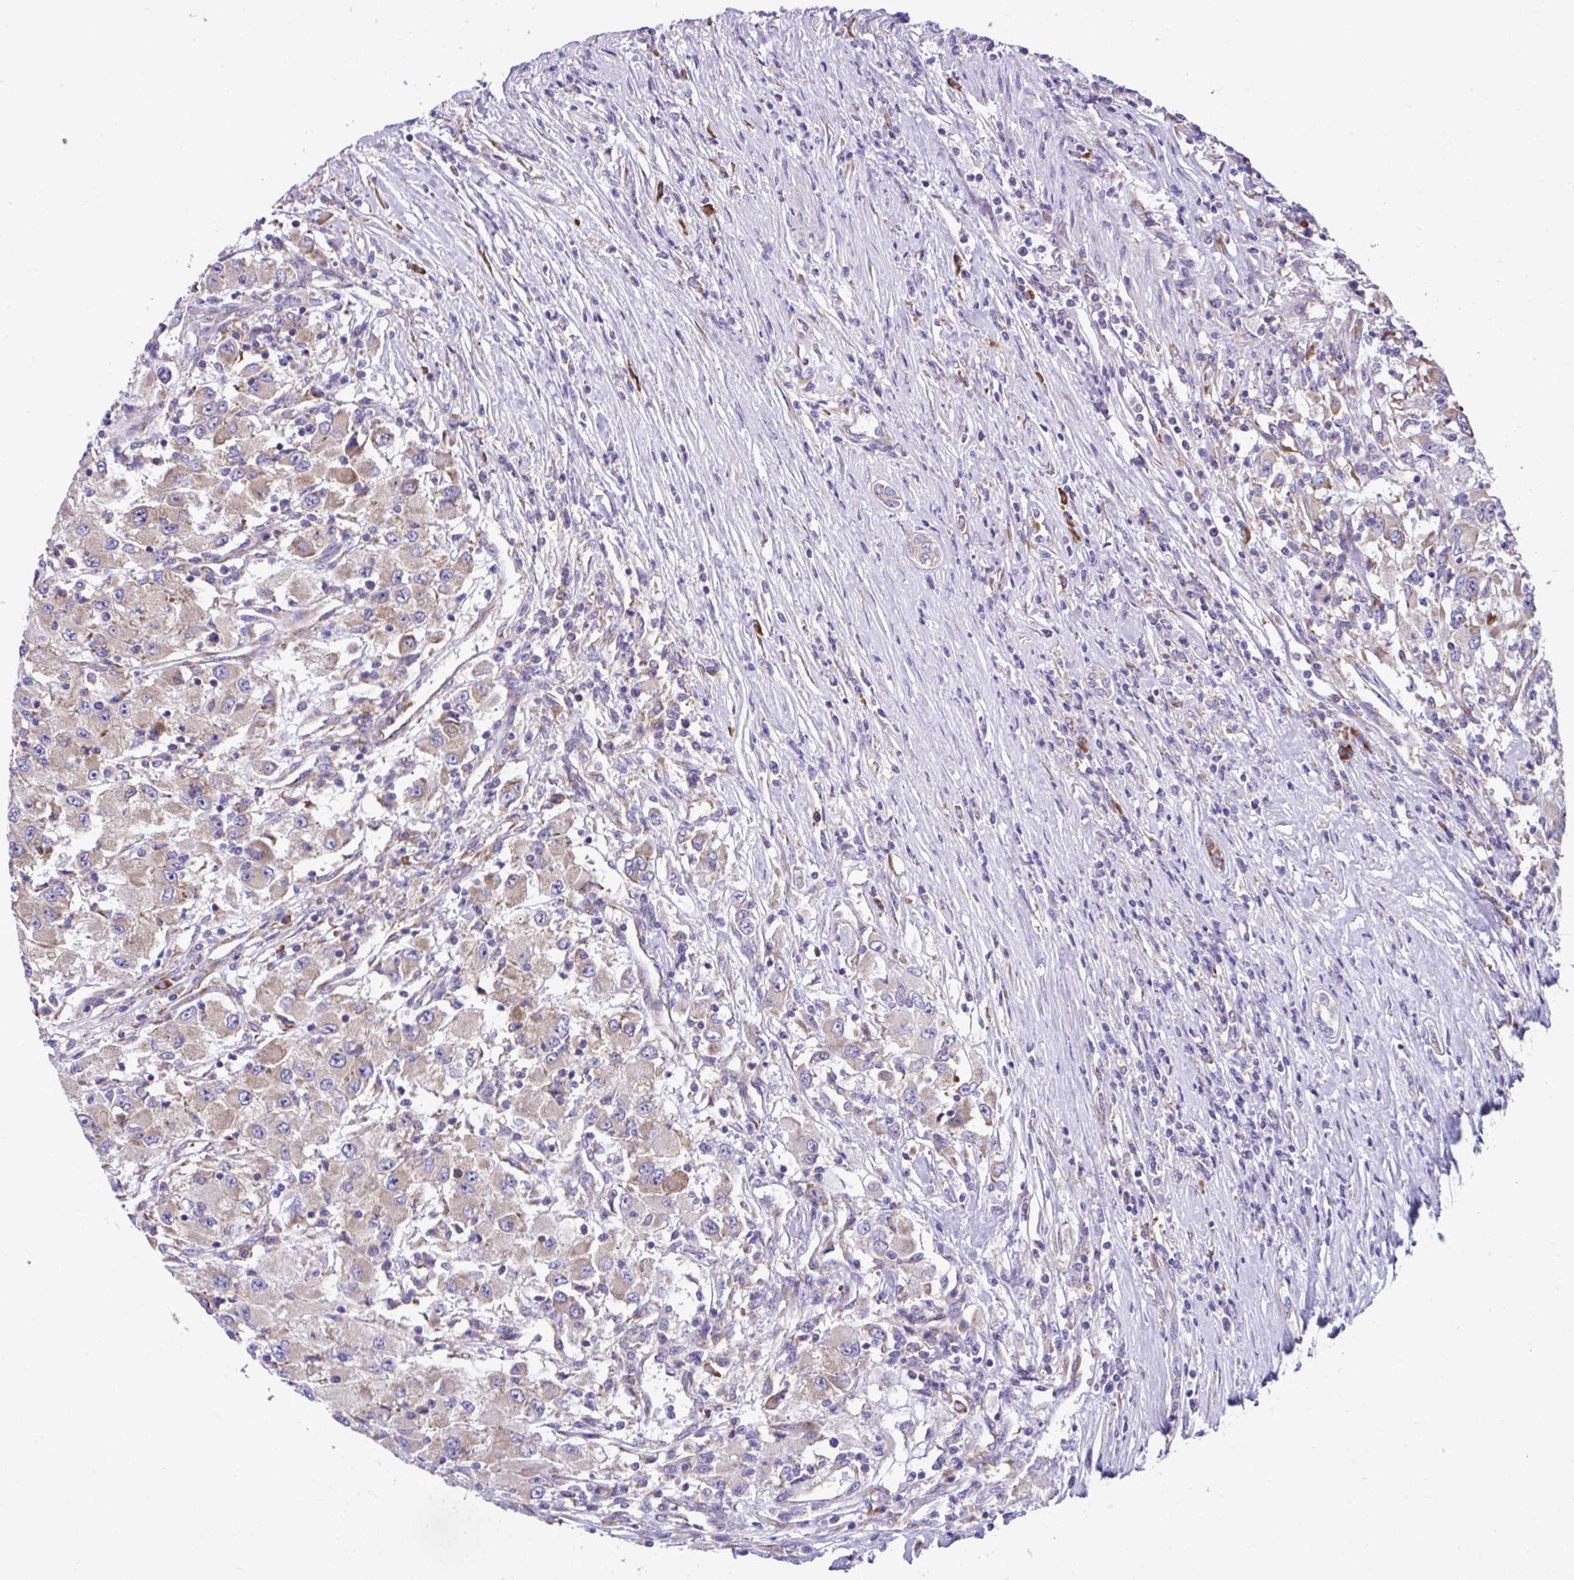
{"staining": {"intensity": "weak", "quantity": ">75%", "location": "cytoplasmic/membranous"}, "tissue": "renal cancer", "cell_type": "Tumor cells", "image_type": "cancer", "snomed": [{"axis": "morphology", "description": "Adenocarcinoma, NOS"}, {"axis": "topography", "description": "Kidney"}], "caption": "Protein expression analysis of human renal cancer reveals weak cytoplasmic/membranous staining in about >75% of tumor cells.", "gene": "RPL7", "patient": {"sex": "female", "age": 67}}